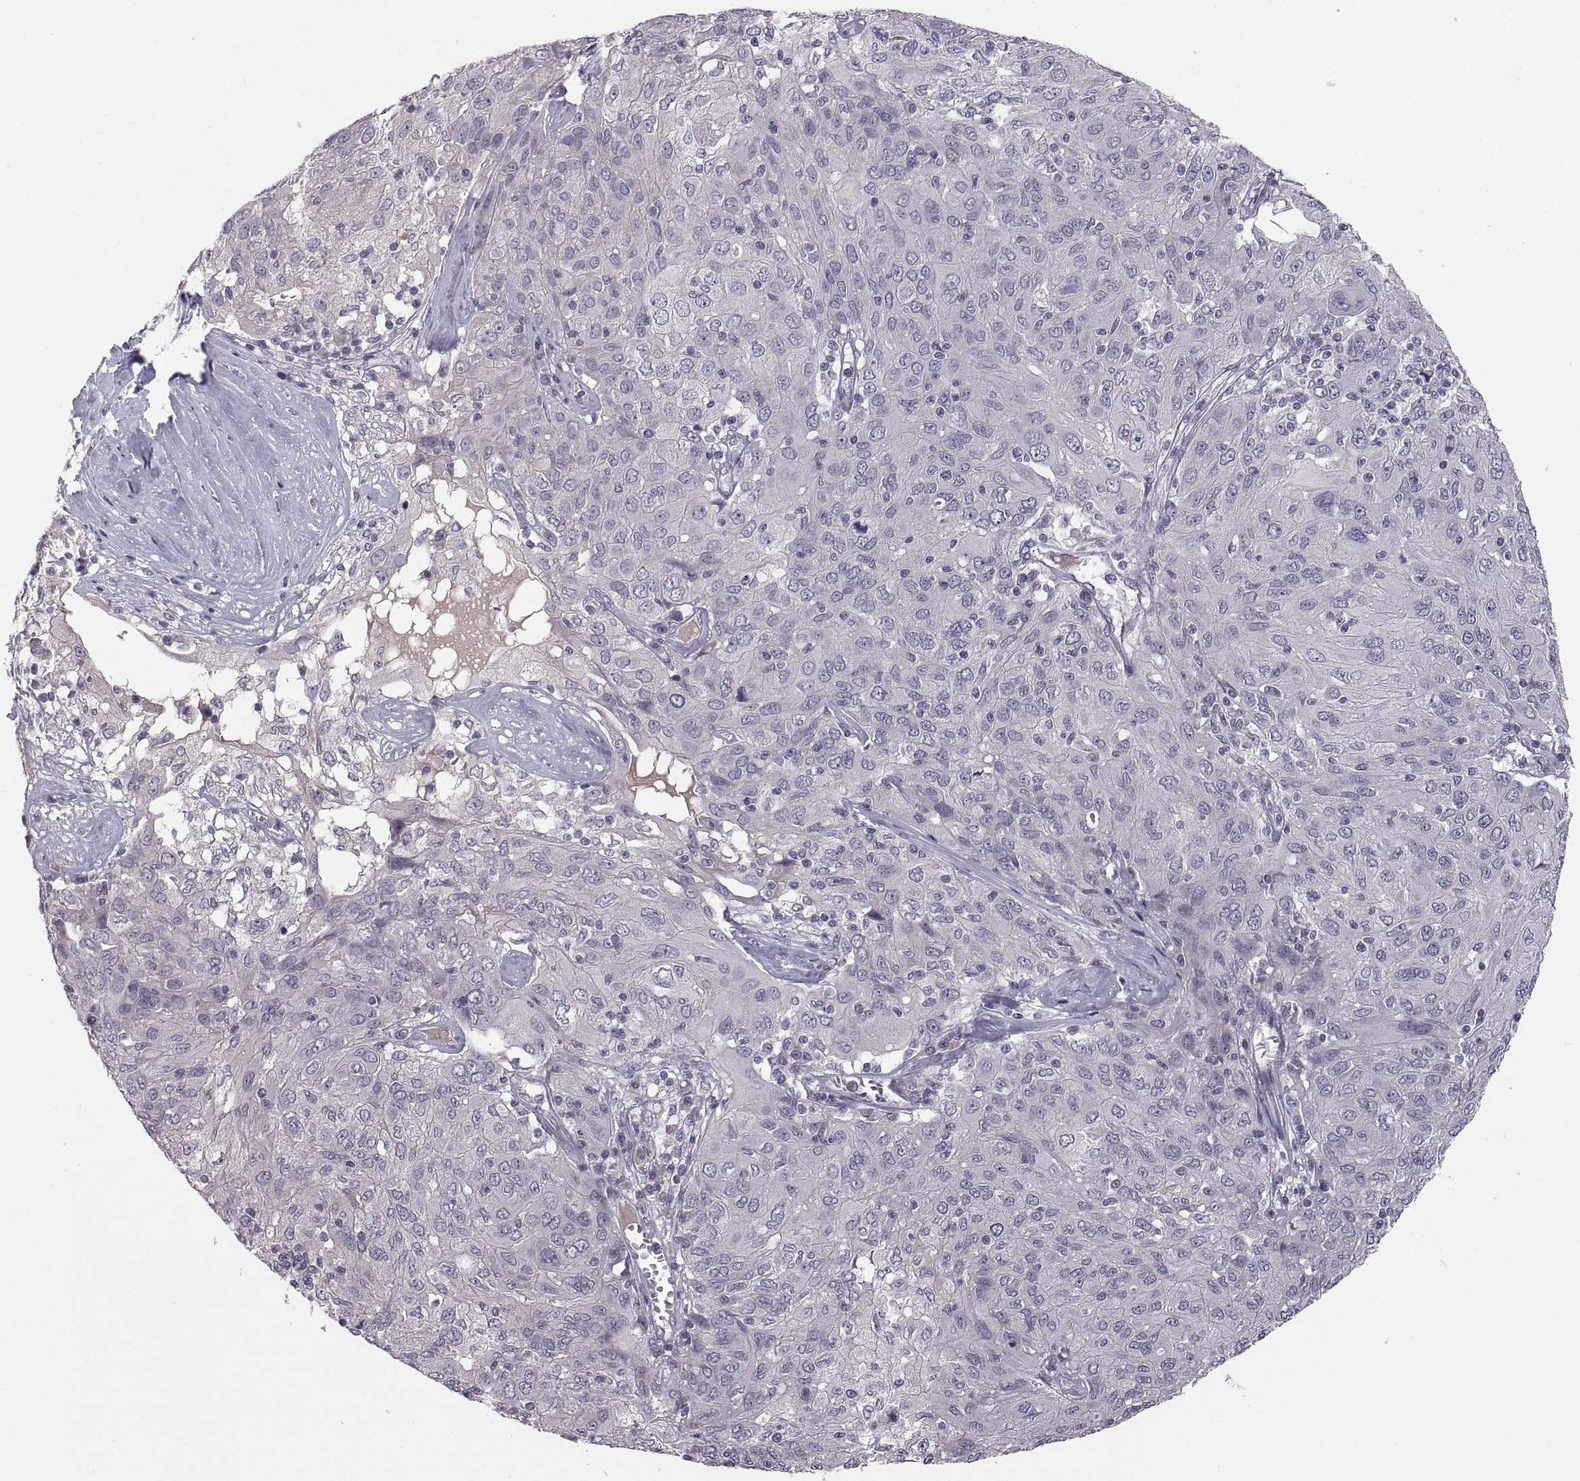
{"staining": {"intensity": "negative", "quantity": "none", "location": "none"}, "tissue": "ovarian cancer", "cell_type": "Tumor cells", "image_type": "cancer", "snomed": [{"axis": "morphology", "description": "Carcinoma, endometroid"}, {"axis": "topography", "description": "Ovary"}], "caption": "Tumor cells are negative for protein expression in human ovarian cancer.", "gene": "PAX2", "patient": {"sex": "female", "age": 50}}